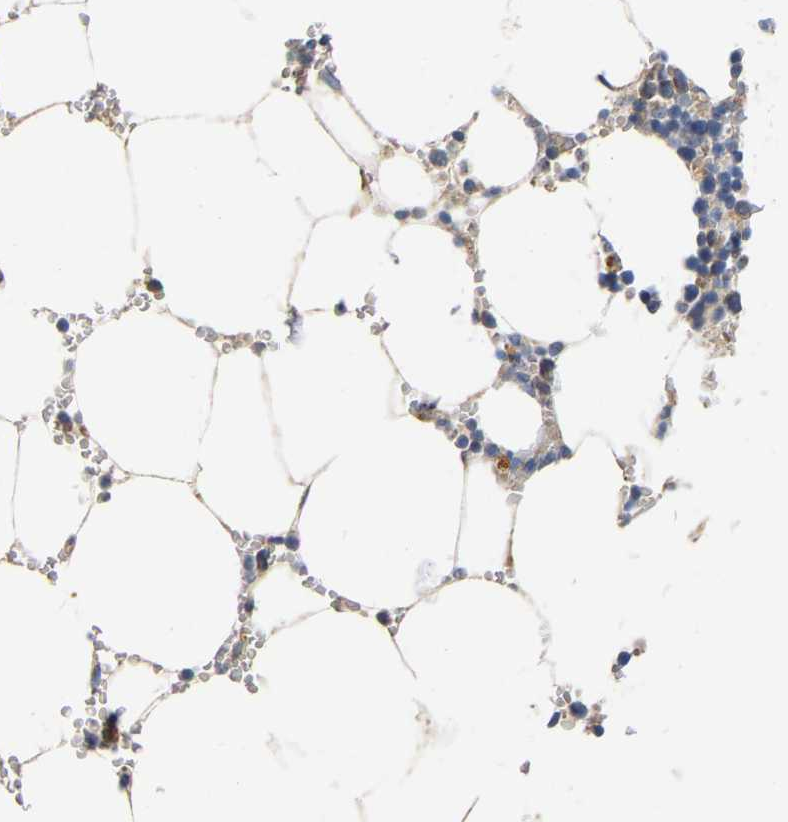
{"staining": {"intensity": "negative", "quantity": "none", "location": "none"}, "tissue": "bone marrow", "cell_type": "Hematopoietic cells", "image_type": "normal", "snomed": [{"axis": "morphology", "description": "Normal tissue, NOS"}, {"axis": "topography", "description": "Bone marrow"}], "caption": "DAB (3,3'-diaminobenzidine) immunohistochemical staining of normal bone marrow demonstrates no significant positivity in hematopoietic cells. (Brightfield microscopy of DAB immunohistochemistry (IHC) at high magnification).", "gene": "SSH1", "patient": {"sex": "male", "age": 70}}